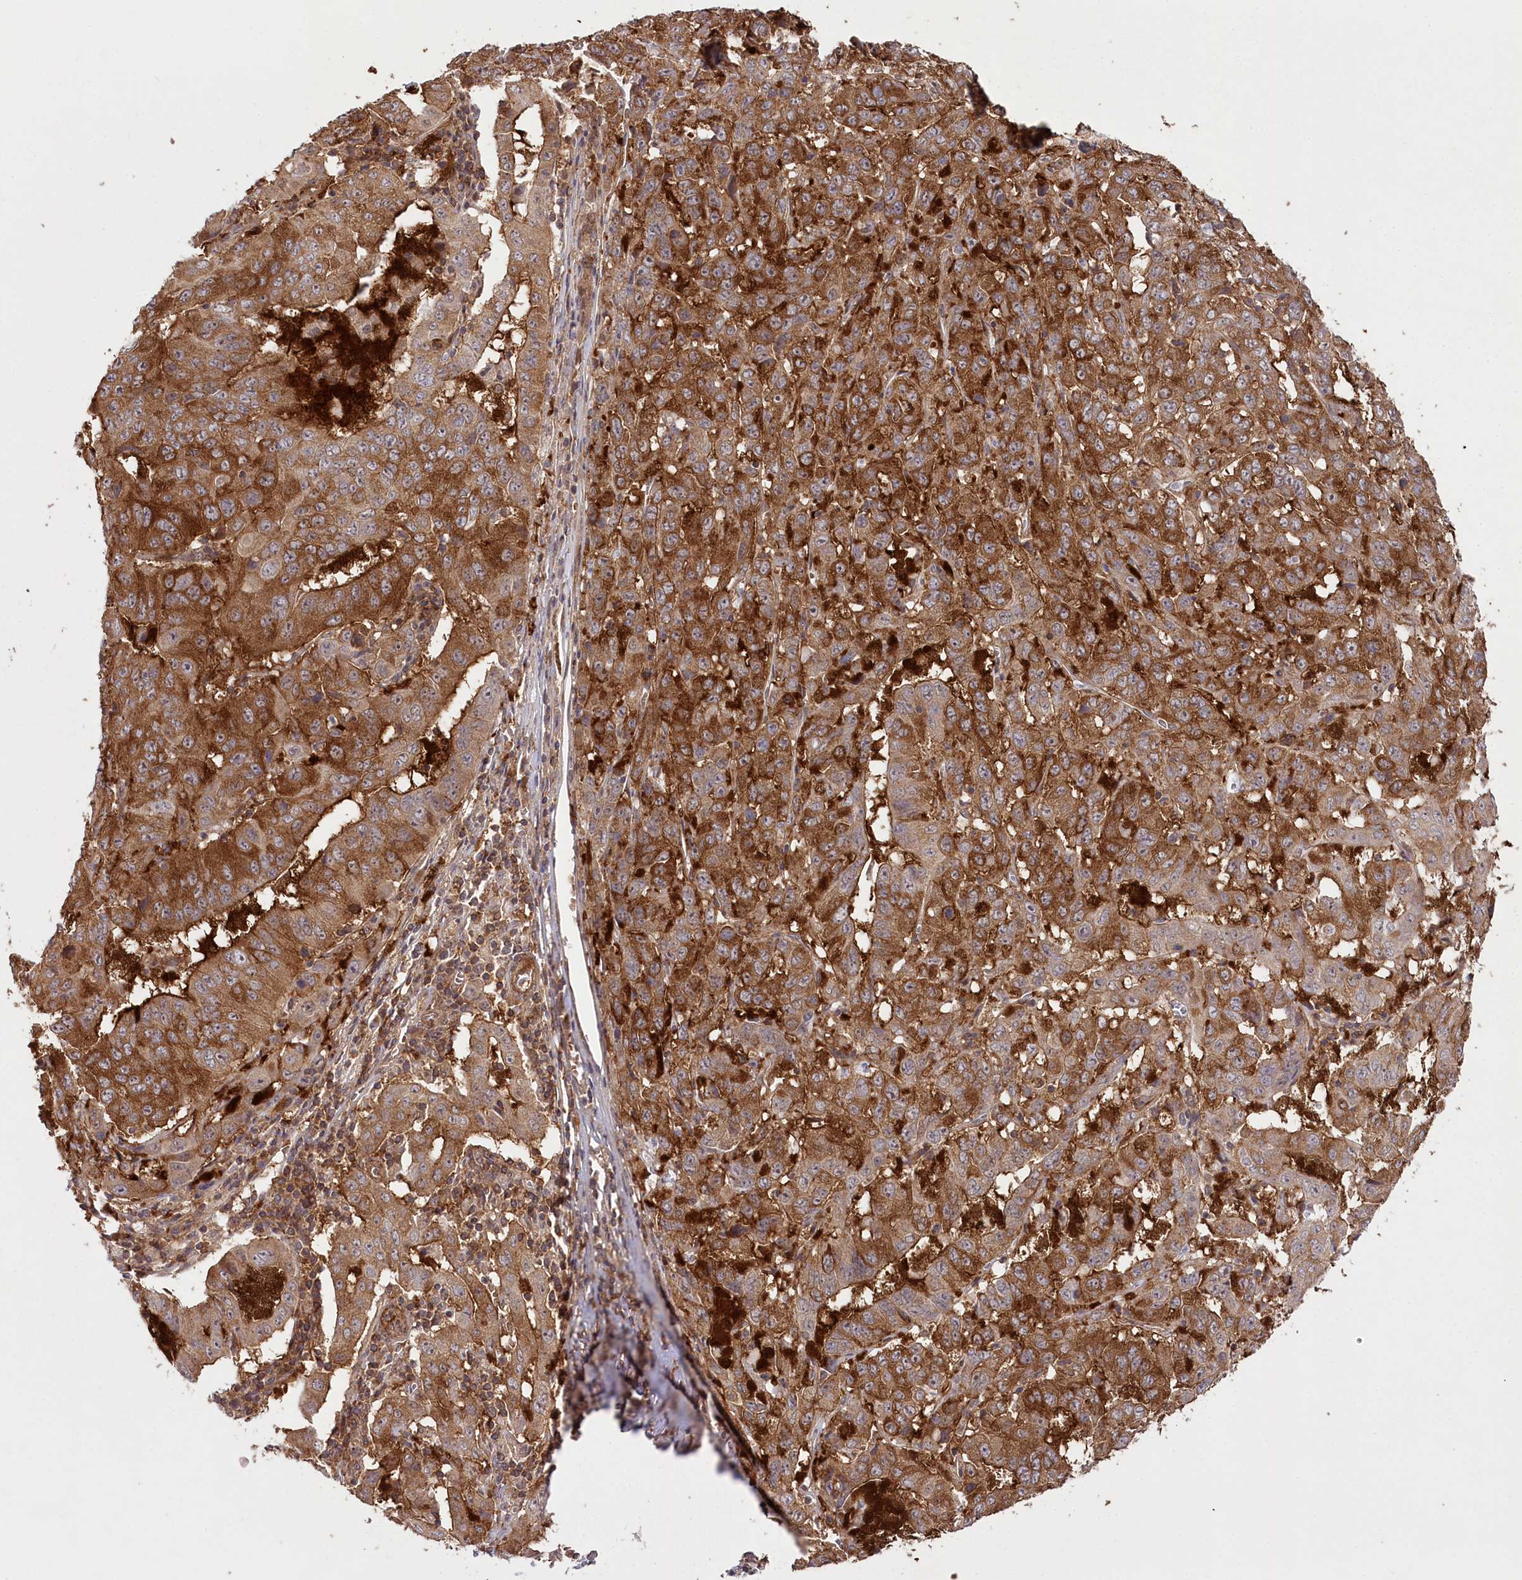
{"staining": {"intensity": "moderate", "quantity": ">75%", "location": "cytoplasmic/membranous"}, "tissue": "pancreatic cancer", "cell_type": "Tumor cells", "image_type": "cancer", "snomed": [{"axis": "morphology", "description": "Adenocarcinoma, NOS"}, {"axis": "topography", "description": "Pancreas"}], "caption": "Immunohistochemical staining of human adenocarcinoma (pancreatic) shows moderate cytoplasmic/membranous protein expression in about >75% of tumor cells.", "gene": "CCDC91", "patient": {"sex": "male", "age": 63}}